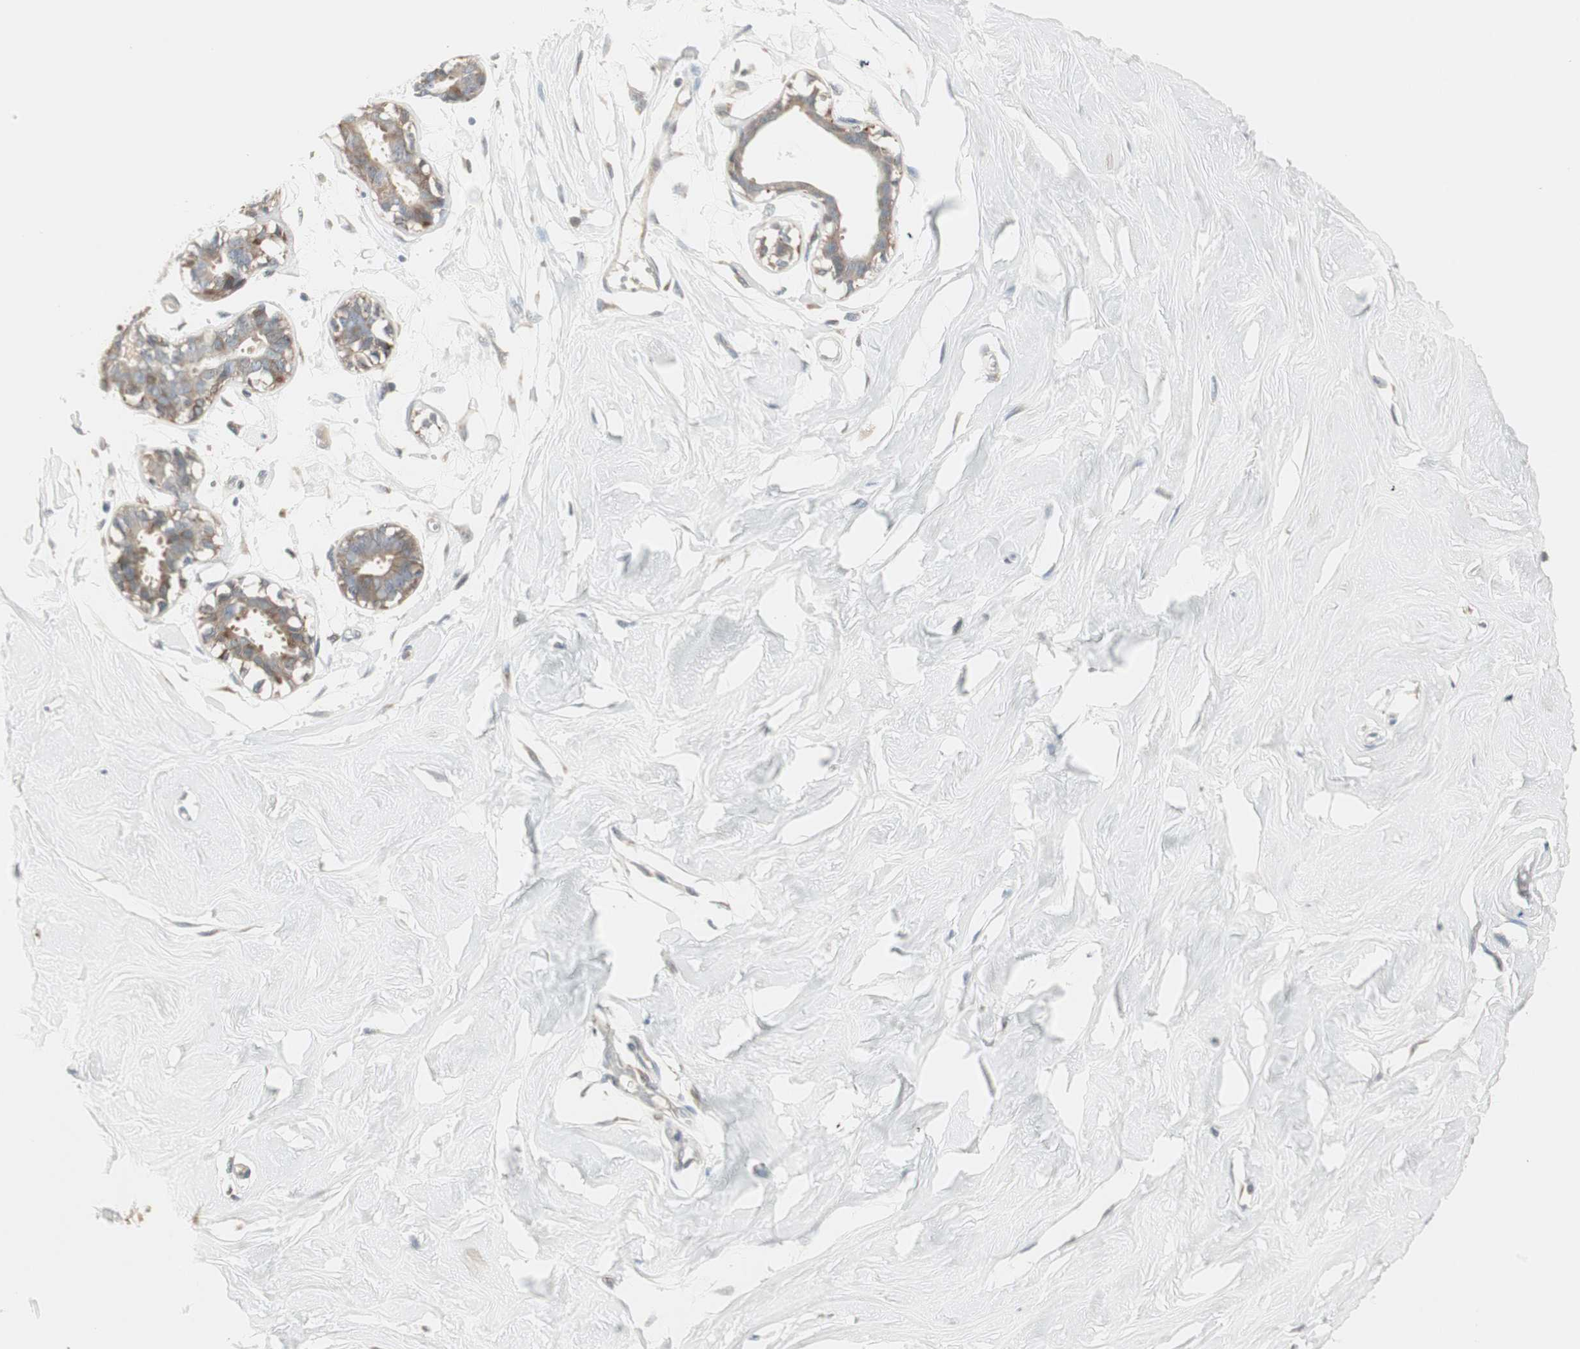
{"staining": {"intensity": "negative", "quantity": "none", "location": "none"}, "tissue": "breast", "cell_type": "Adipocytes", "image_type": "normal", "snomed": [{"axis": "morphology", "description": "Normal tissue, NOS"}, {"axis": "topography", "description": "Breast"}, {"axis": "topography", "description": "Soft tissue"}], "caption": "DAB (3,3'-diaminobenzidine) immunohistochemical staining of benign human breast displays no significant positivity in adipocytes. (DAB immunohistochemistry, high magnification).", "gene": "ZFP36", "patient": {"sex": "female", "age": 25}}